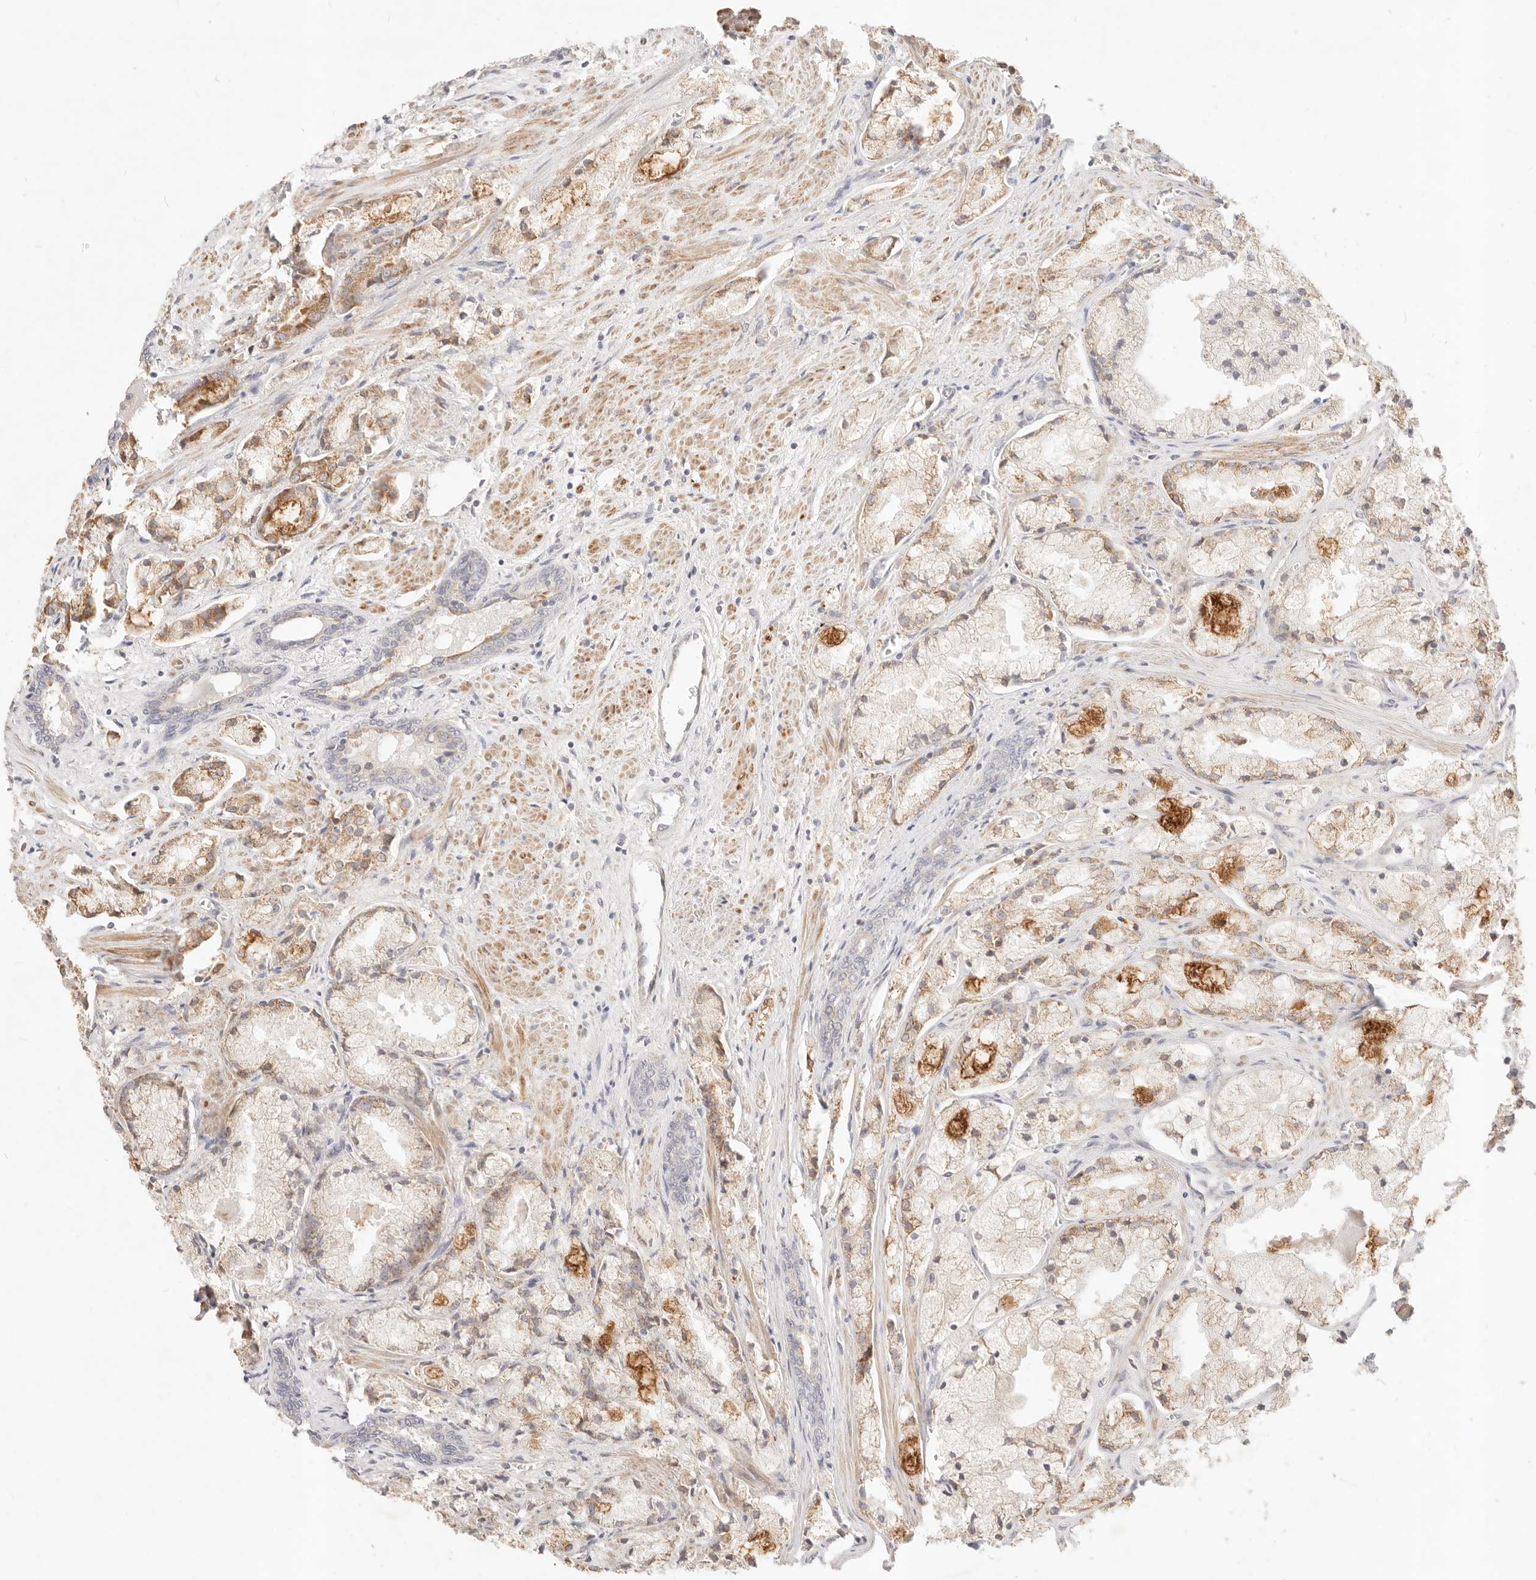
{"staining": {"intensity": "moderate", "quantity": "25%-75%", "location": "cytoplasmic/membranous"}, "tissue": "prostate cancer", "cell_type": "Tumor cells", "image_type": "cancer", "snomed": [{"axis": "morphology", "description": "Adenocarcinoma, High grade"}, {"axis": "topography", "description": "Prostate"}], "caption": "Tumor cells demonstrate medium levels of moderate cytoplasmic/membranous staining in approximately 25%-75% of cells in human prostate cancer (high-grade adenocarcinoma). Using DAB (brown) and hematoxylin (blue) stains, captured at high magnification using brightfield microscopy.", "gene": "RUBCNL", "patient": {"sex": "male", "age": 50}}